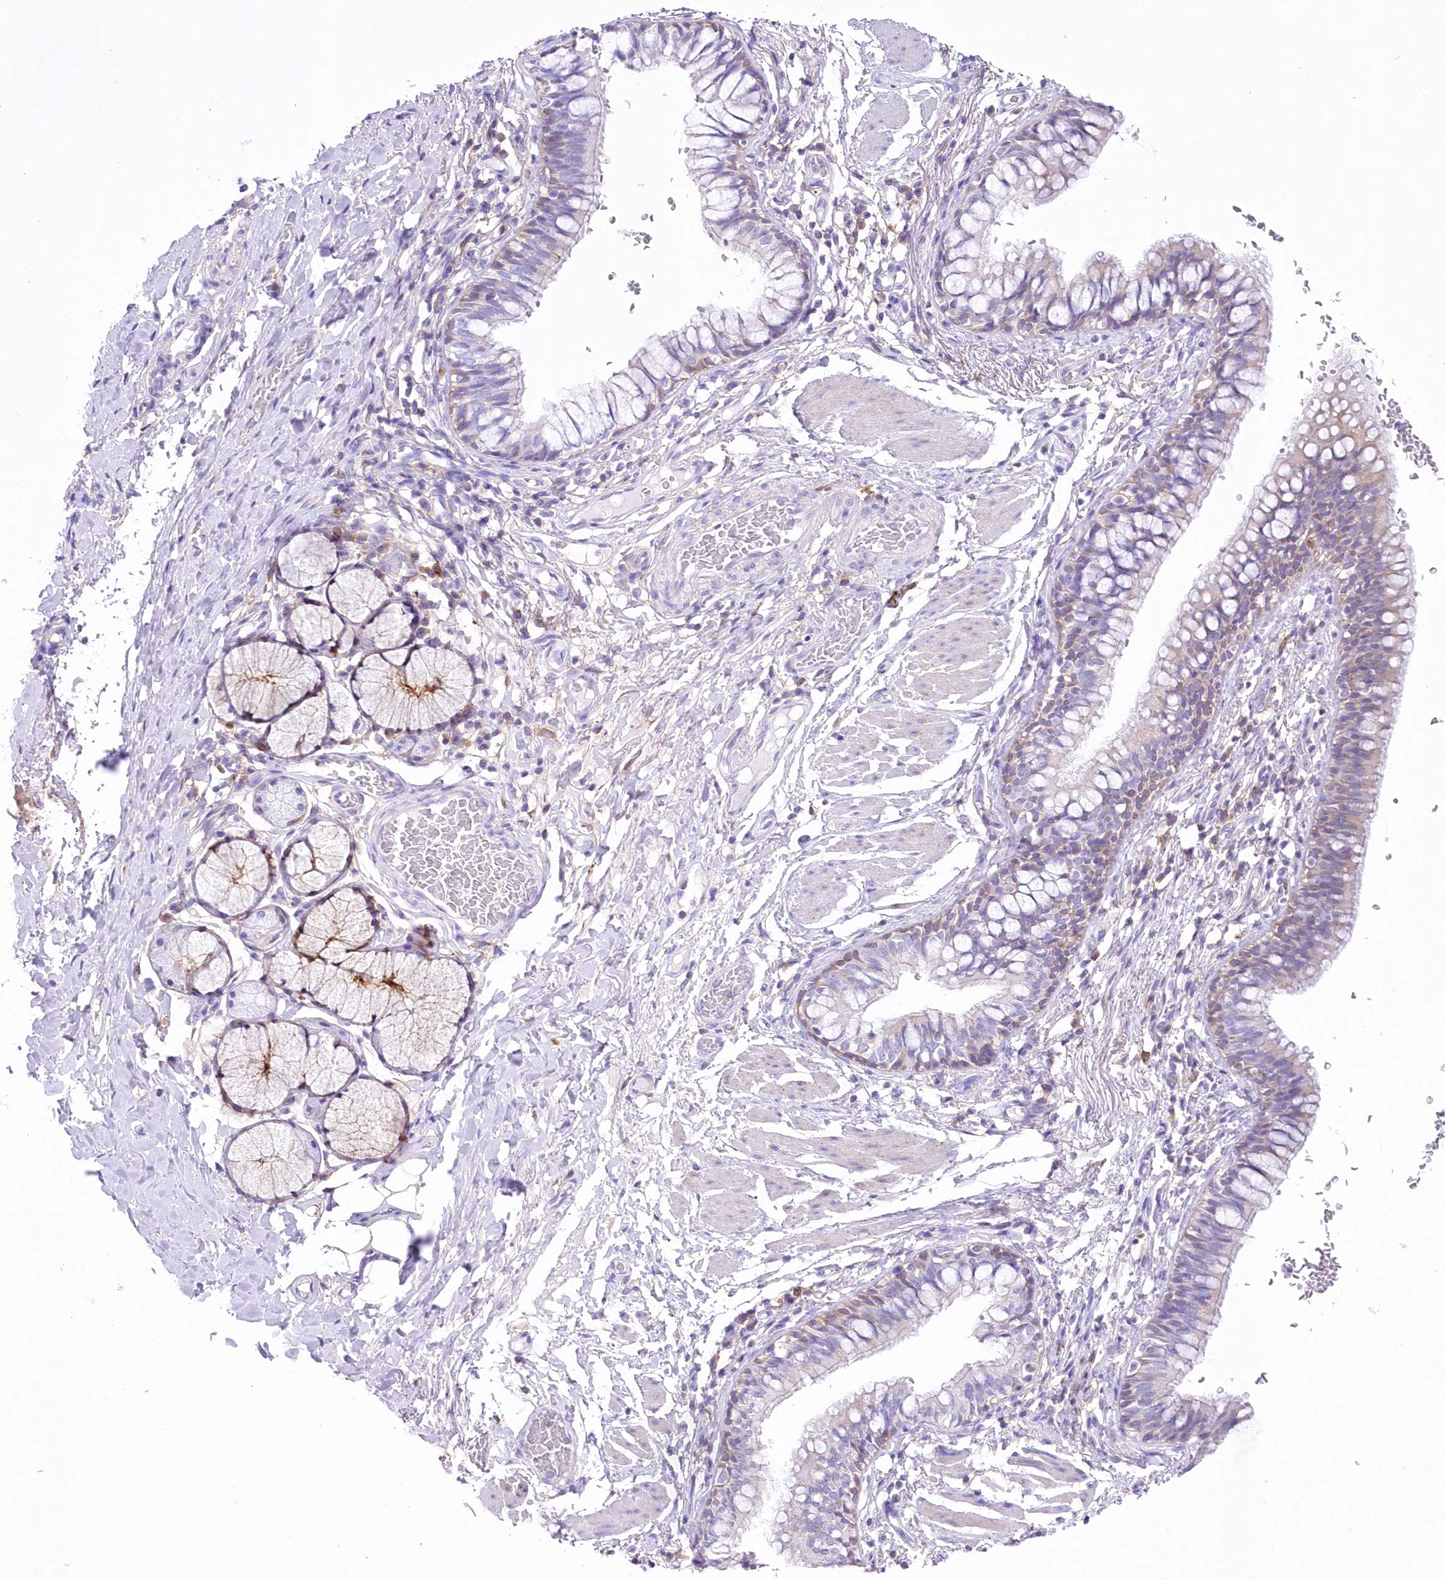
{"staining": {"intensity": "moderate", "quantity": "<25%", "location": "cytoplasmic/membranous"}, "tissue": "bronchus", "cell_type": "Respiratory epithelial cells", "image_type": "normal", "snomed": [{"axis": "morphology", "description": "Normal tissue, NOS"}, {"axis": "topography", "description": "Cartilage tissue"}, {"axis": "topography", "description": "Bronchus"}], "caption": "Protein staining demonstrates moderate cytoplasmic/membranous positivity in about <25% of respiratory epithelial cells in normal bronchus. The staining is performed using DAB (3,3'-diaminobenzidine) brown chromogen to label protein expression. The nuclei are counter-stained blue using hematoxylin.", "gene": "DNAJC19", "patient": {"sex": "female", "age": 36}}